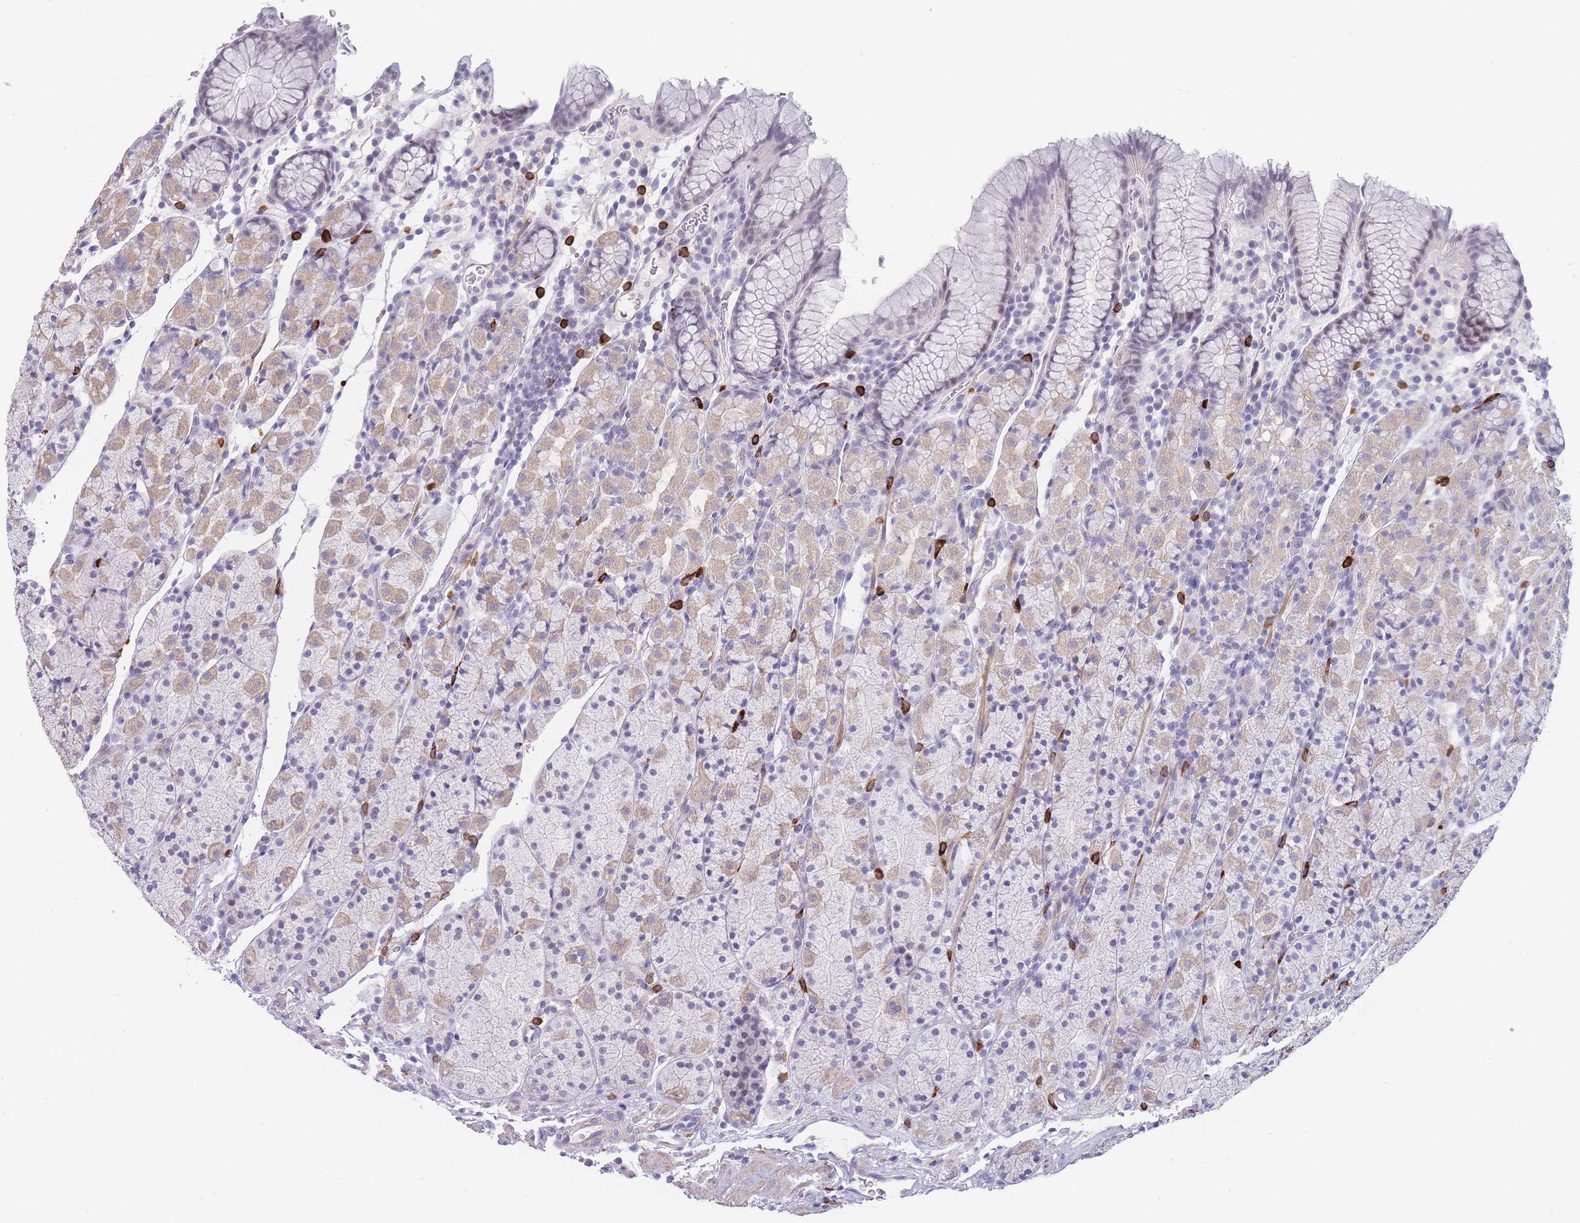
{"staining": {"intensity": "weak", "quantity": "25%-75%", "location": "cytoplasmic/membranous"}, "tissue": "stomach", "cell_type": "Glandular cells", "image_type": "normal", "snomed": [{"axis": "morphology", "description": "Normal tissue, NOS"}, {"axis": "topography", "description": "Stomach, upper"}, {"axis": "topography", "description": "Stomach"}], "caption": "Stomach was stained to show a protein in brown. There is low levels of weak cytoplasmic/membranous positivity in approximately 25%-75% of glandular cells.", "gene": "ASAP3", "patient": {"sex": "male", "age": 62}}